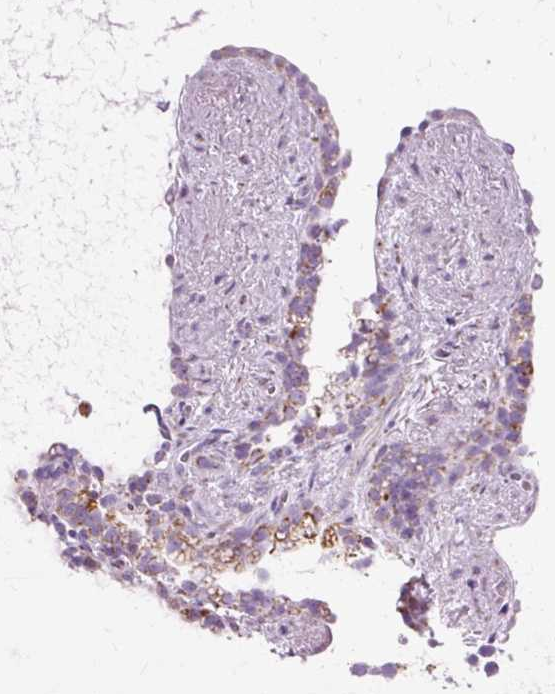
{"staining": {"intensity": "strong", "quantity": "25%-75%", "location": "cytoplasmic/membranous"}, "tissue": "seminal vesicle", "cell_type": "Glandular cells", "image_type": "normal", "snomed": [{"axis": "morphology", "description": "Normal tissue, NOS"}, {"axis": "topography", "description": "Seminal veicle"}], "caption": "The photomicrograph displays immunohistochemical staining of benign seminal vesicle. There is strong cytoplasmic/membranous staining is identified in about 25%-75% of glandular cells. The staining was performed using DAB to visualize the protein expression in brown, while the nuclei were stained in blue with hematoxylin (Magnification: 20x).", "gene": "ATP5PO", "patient": {"sex": "male", "age": 76}}